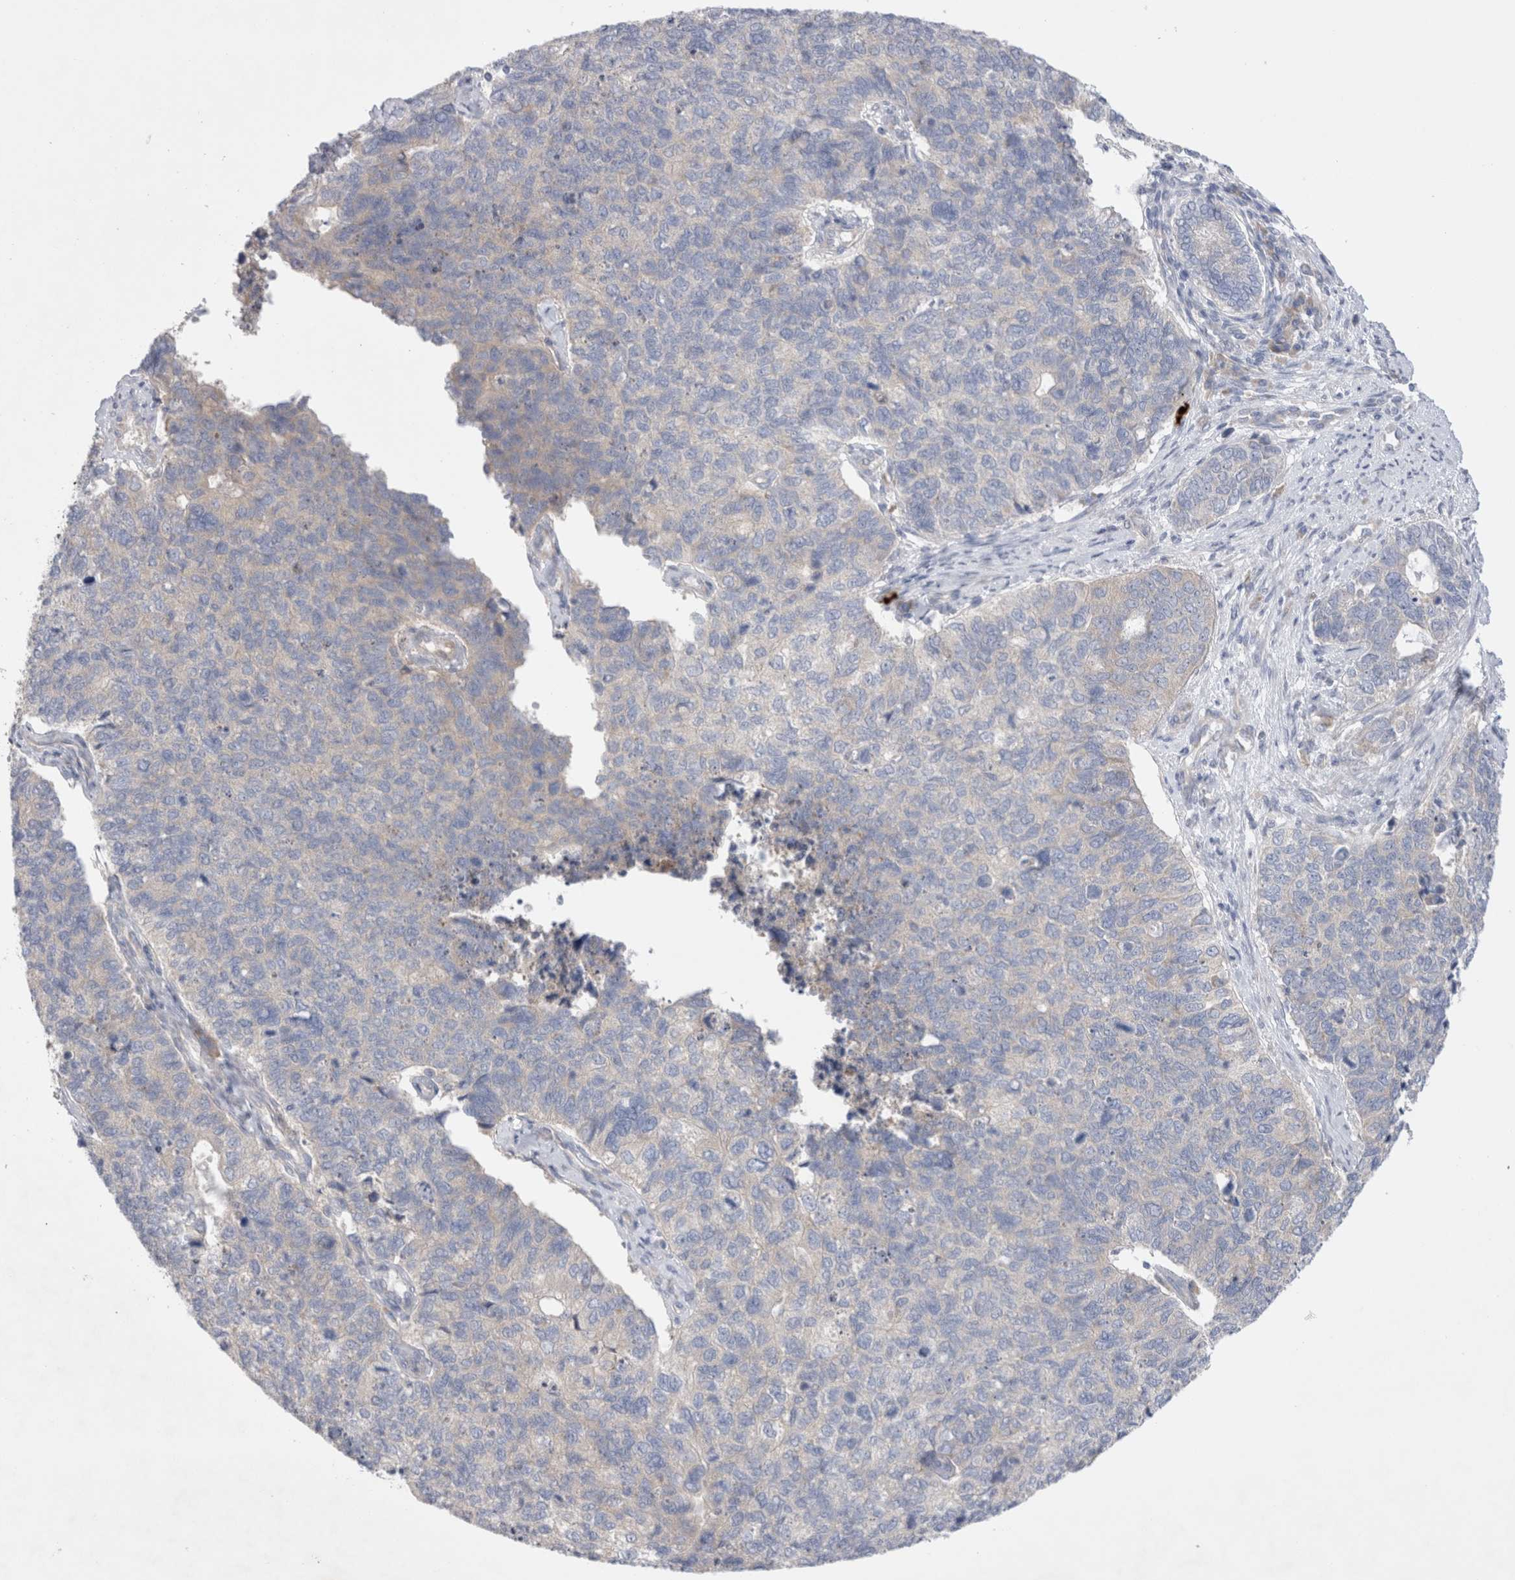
{"staining": {"intensity": "negative", "quantity": "none", "location": "none"}, "tissue": "cervical cancer", "cell_type": "Tumor cells", "image_type": "cancer", "snomed": [{"axis": "morphology", "description": "Squamous cell carcinoma, NOS"}, {"axis": "topography", "description": "Cervix"}], "caption": "A photomicrograph of cervical cancer (squamous cell carcinoma) stained for a protein reveals no brown staining in tumor cells.", "gene": "RBM12B", "patient": {"sex": "female", "age": 63}}